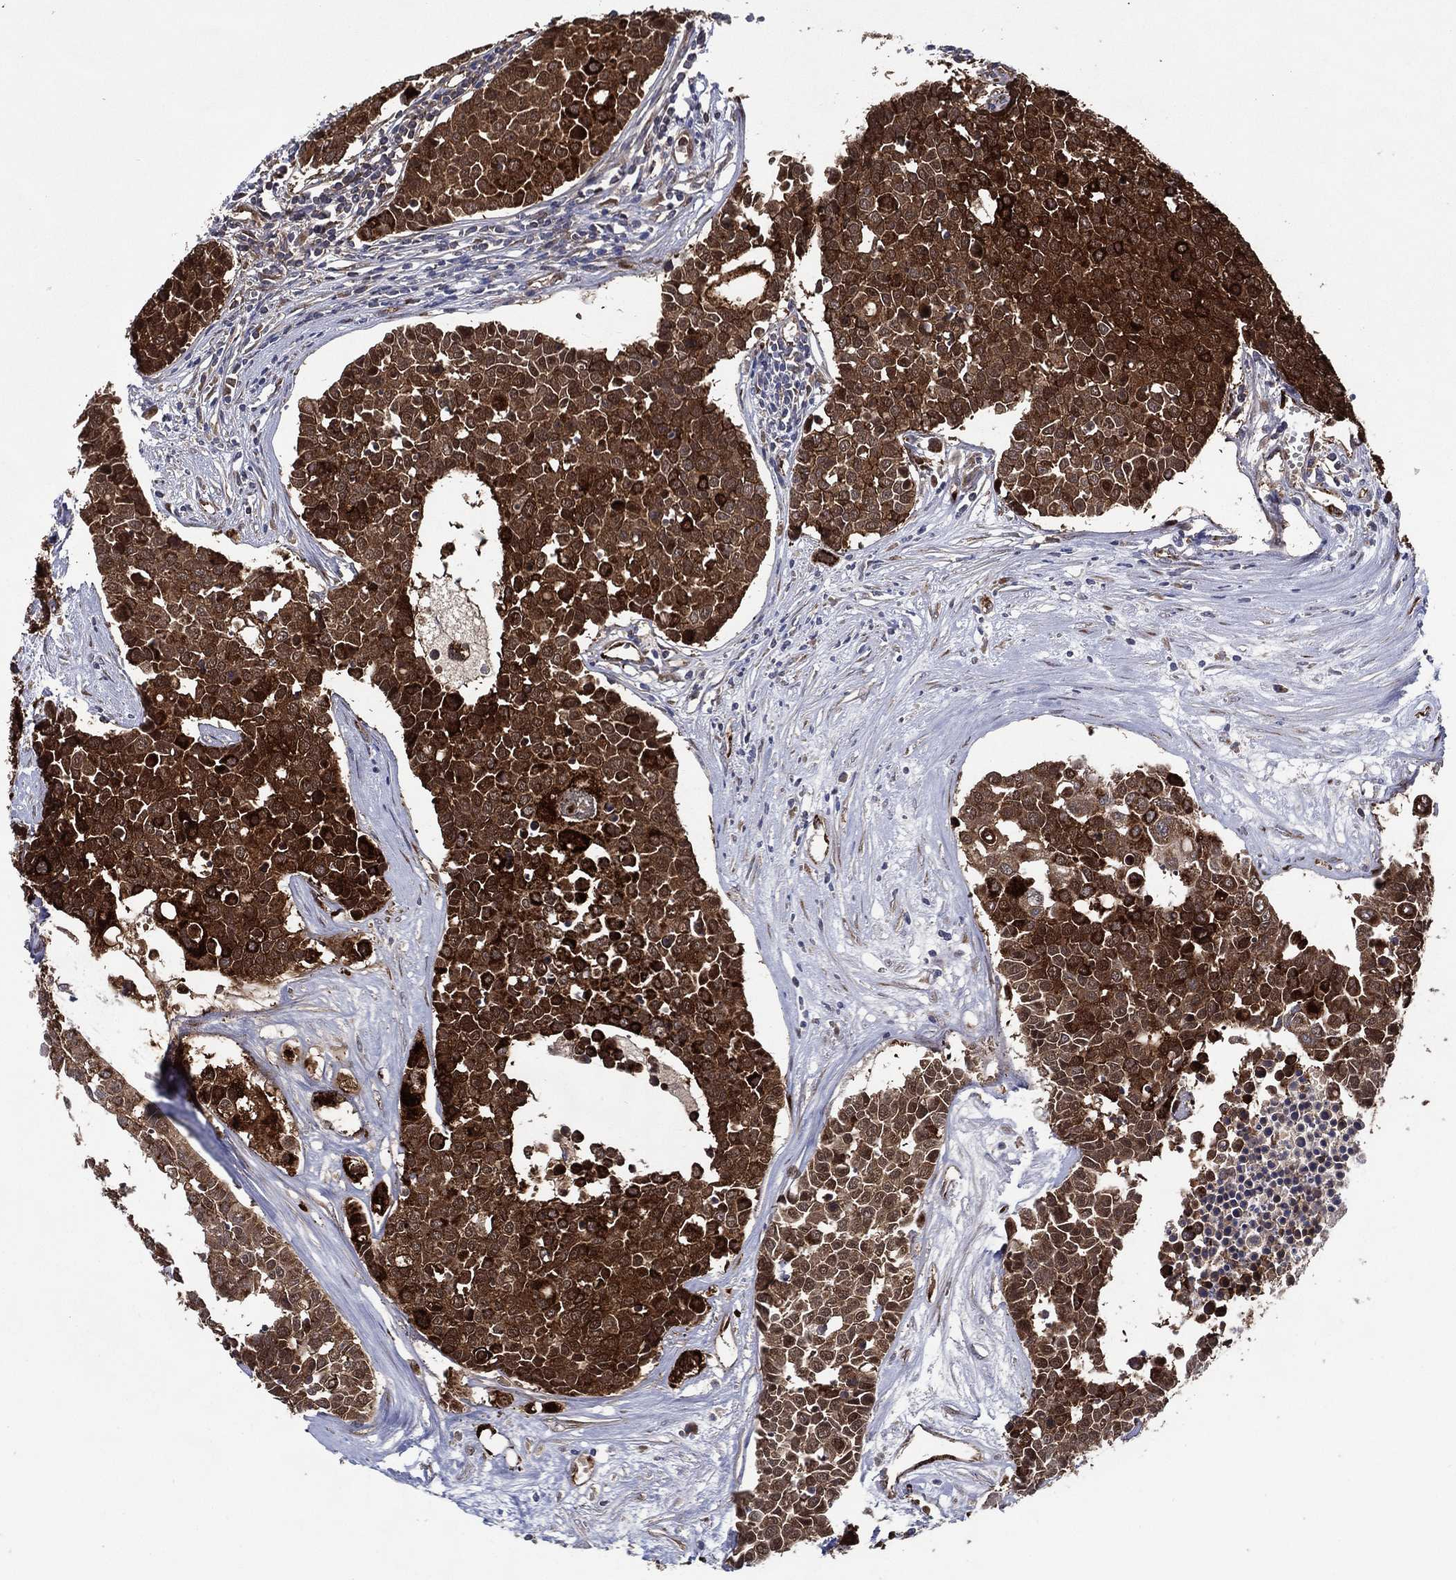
{"staining": {"intensity": "strong", "quantity": ">75%", "location": "cytoplasmic/membranous"}, "tissue": "carcinoid", "cell_type": "Tumor cells", "image_type": "cancer", "snomed": [{"axis": "morphology", "description": "Carcinoid, malignant, NOS"}, {"axis": "topography", "description": "Colon"}], "caption": "Strong cytoplasmic/membranous expression for a protein is present in approximately >75% of tumor cells of carcinoid using immunohistochemistry (IHC).", "gene": "ARHGAP11A", "patient": {"sex": "male", "age": 81}}